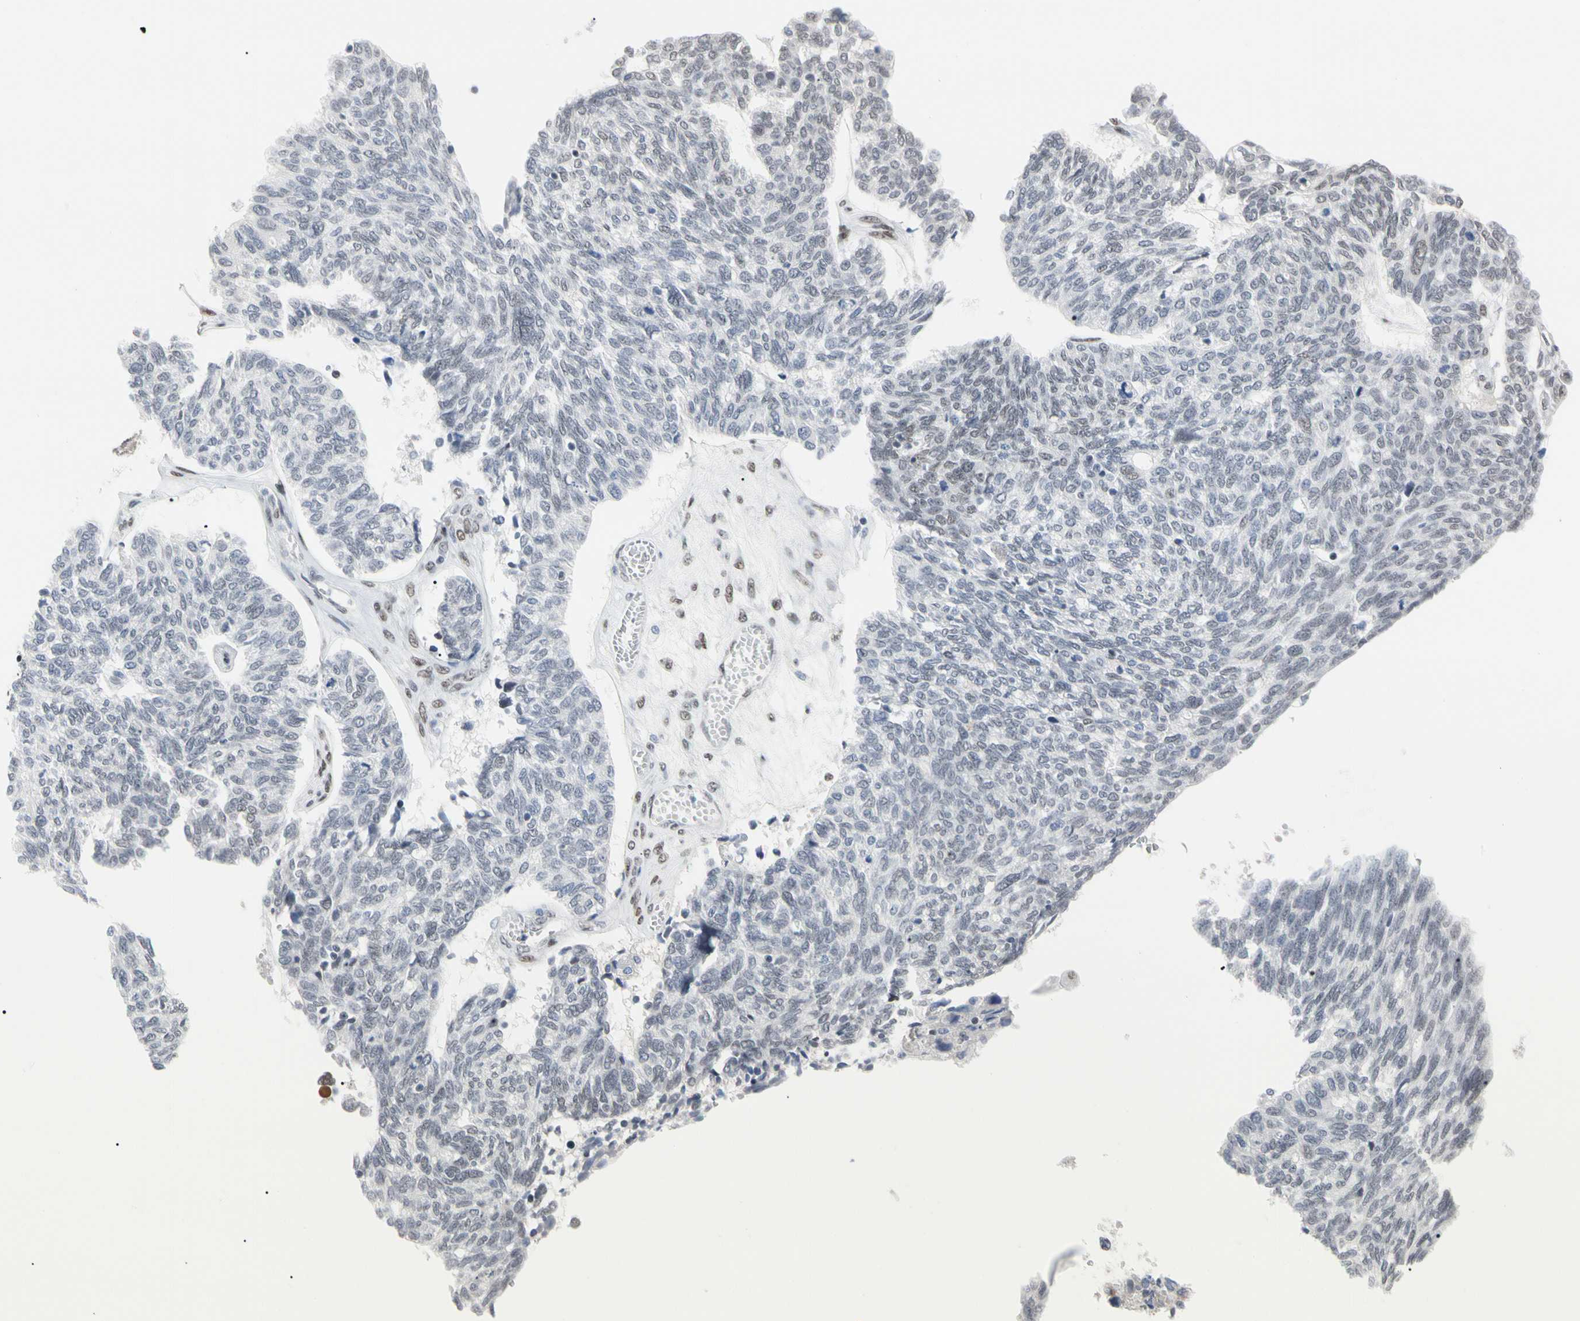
{"staining": {"intensity": "weak", "quantity": "<25%", "location": "nuclear"}, "tissue": "ovarian cancer", "cell_type": "Tumor cells", "image_type": "cancer", "snomed": [{"axis": "morphology", "description": "Cystadenocarcinoma, serous, NOS"}, {"axis": "topography", "description": "Ovary"}], "caption": "A high-resolution image shows immunohistochemistry staining of ovarian serous cystadenocarcinoma, which demonstrates no significant expression in tumor cells.", "gene": "FAM98B", "patient": {"sex": "female", "age": 79}}